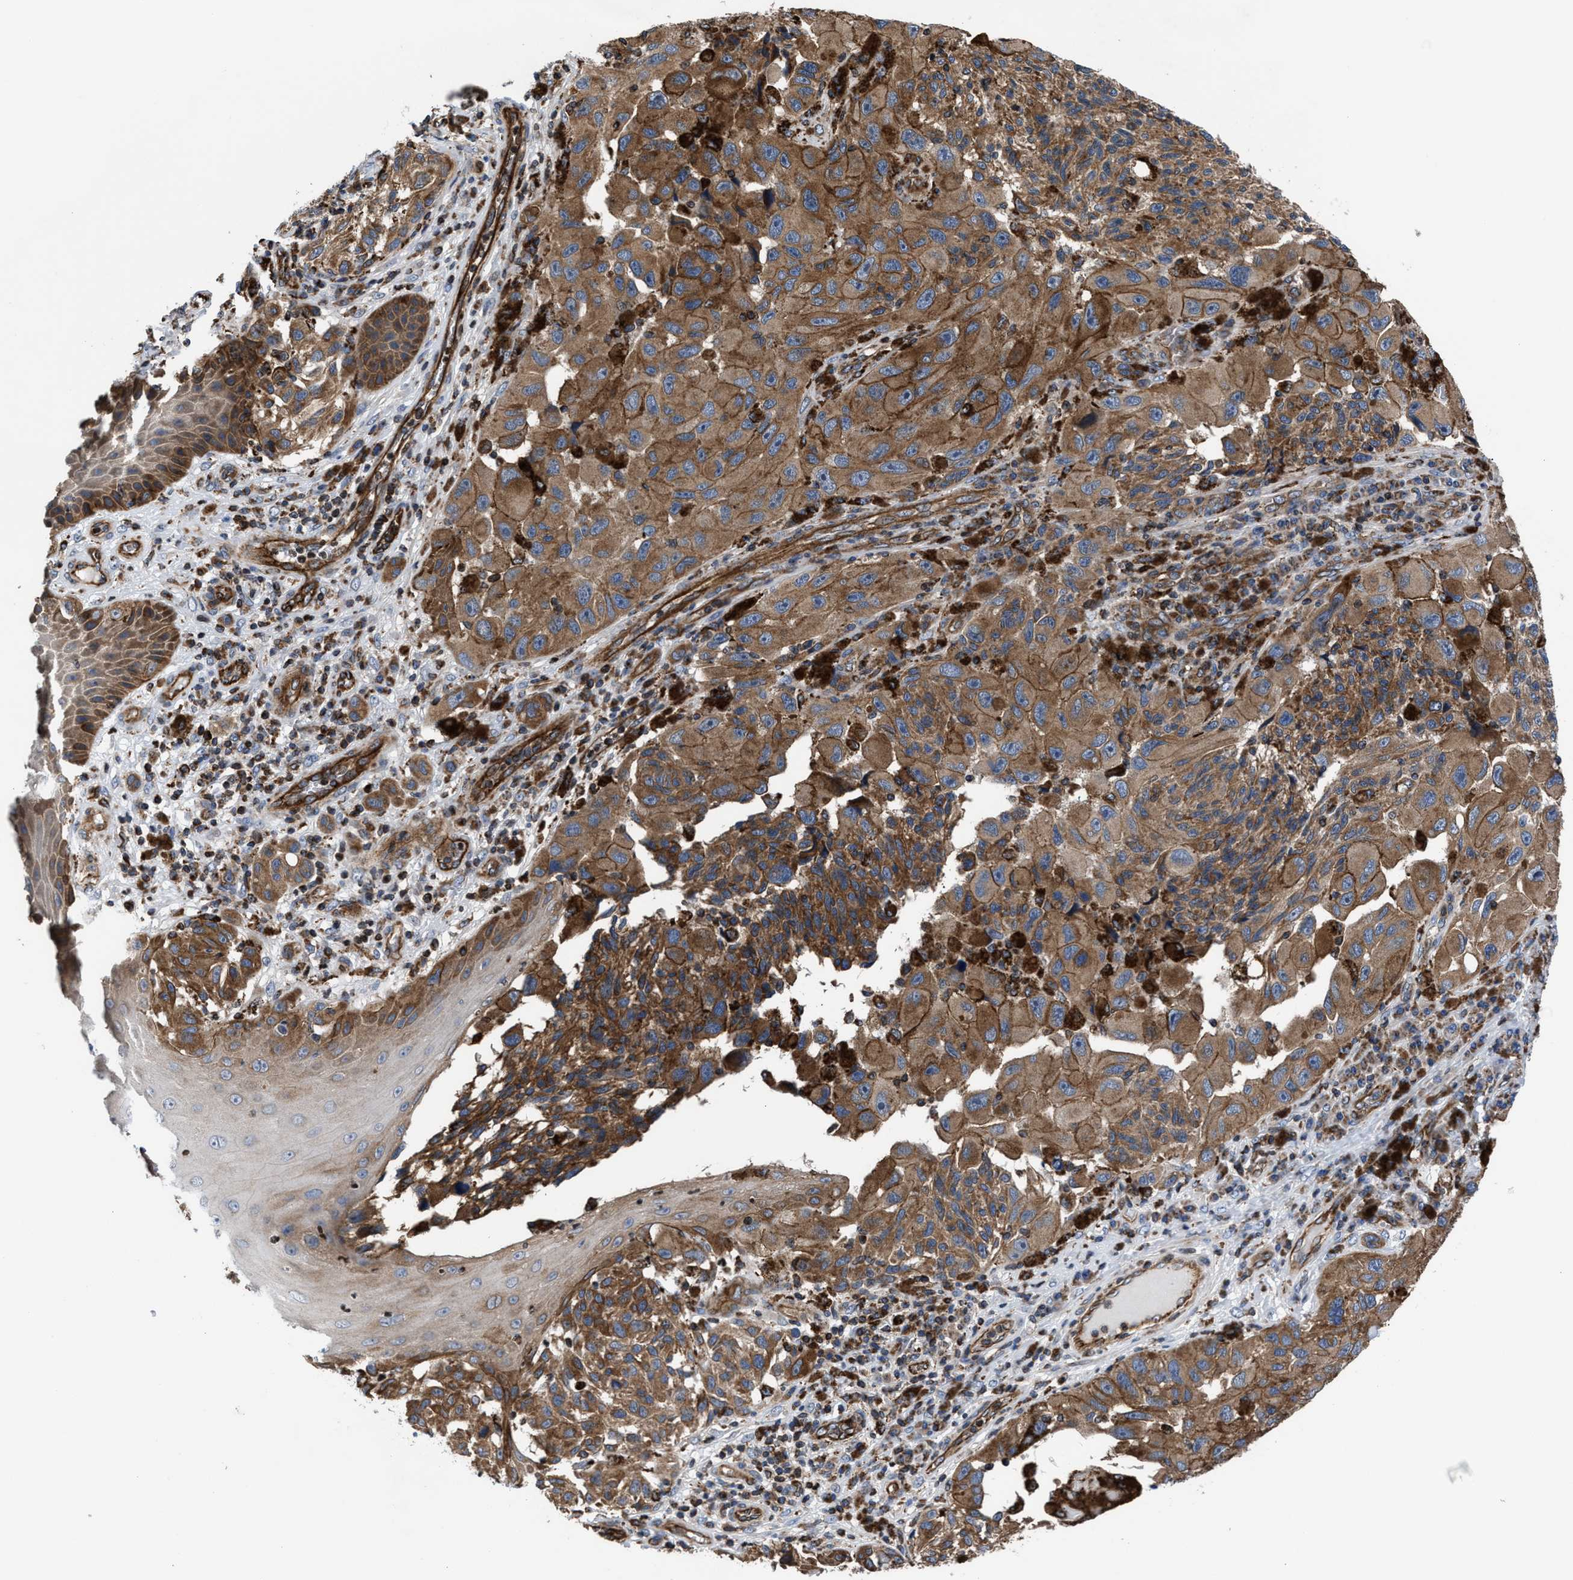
{"staining": {"intensity": "moderate", "quantity": ">75%", "location": "cytoplasmic/membranous"}, "tissue": "melanoma", "cell_type": "Tumor cells", "image_type": "cancer", "snomed": [{"axis": "morphology", "description": "Malignant melanoma, NOS"}, {"axis": "topography", "description": "Skin"}], "caption": "DAB immunohistochemical staining of human malignant melanoma shows moderate cytoplasmic/membranous protein expression in about >75% of tumor cells.", "gene": "PRR15L", "patient": {"sex": "female", "age": 73}}